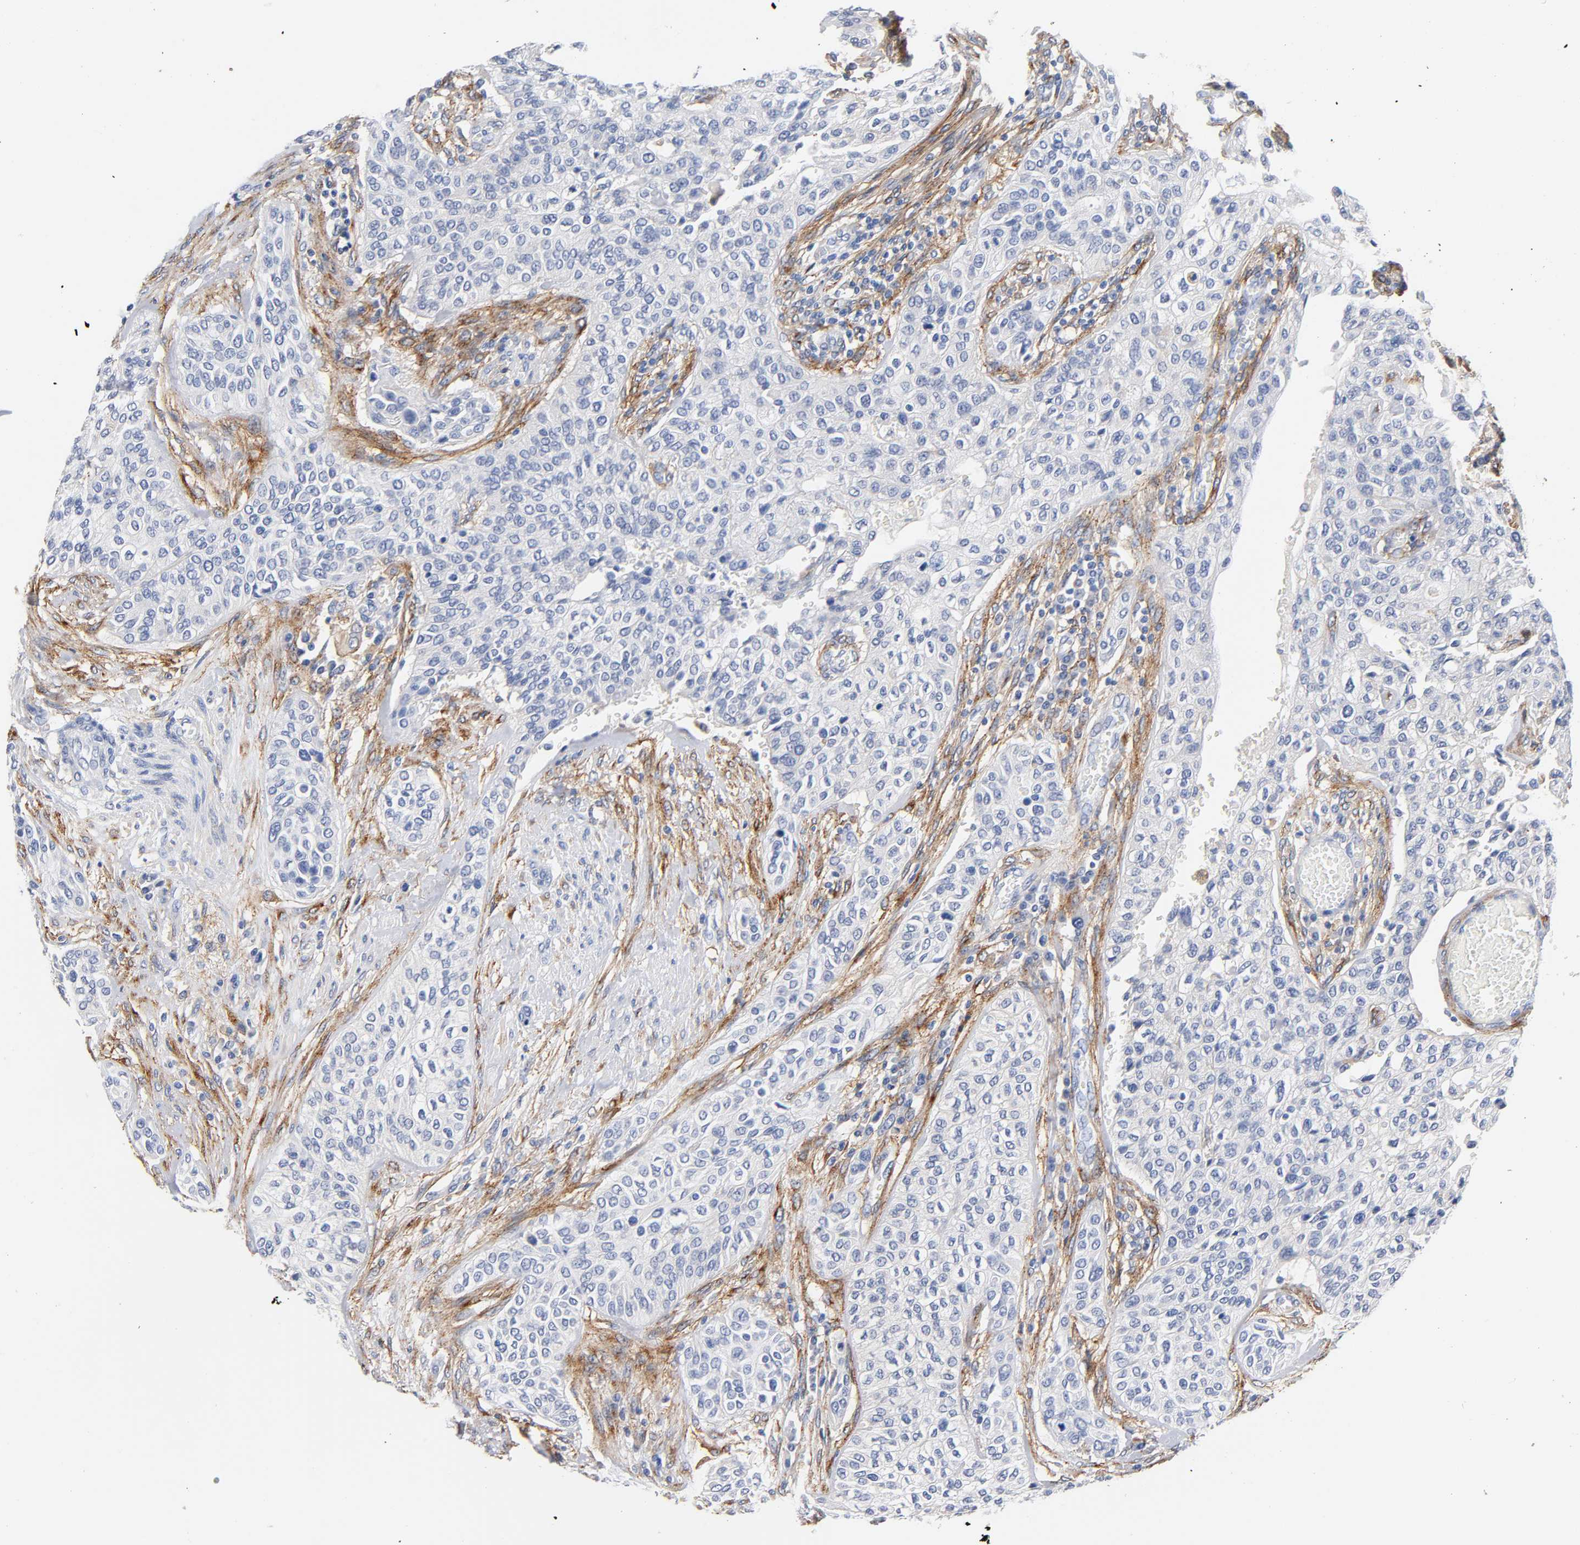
{"staining": {"intensity": "negative", "quantity": "none", "location": "none"}, "tissue": "urothelial cancer", "cell_type": "Tumor cells", "image_type": "cancer", "snomed": [{"axis": "morphology", "description": "Urothelial carcinoma, High grade"}, {"axis": "topography", "description": "Urinary bladder"}], "caption": "Protein analysis of high-grade urothelial carcinoma exhibits no significant staining in tumor cells.", "gene": "LRP1", "patient": {"sex": "male", "age": 74}}